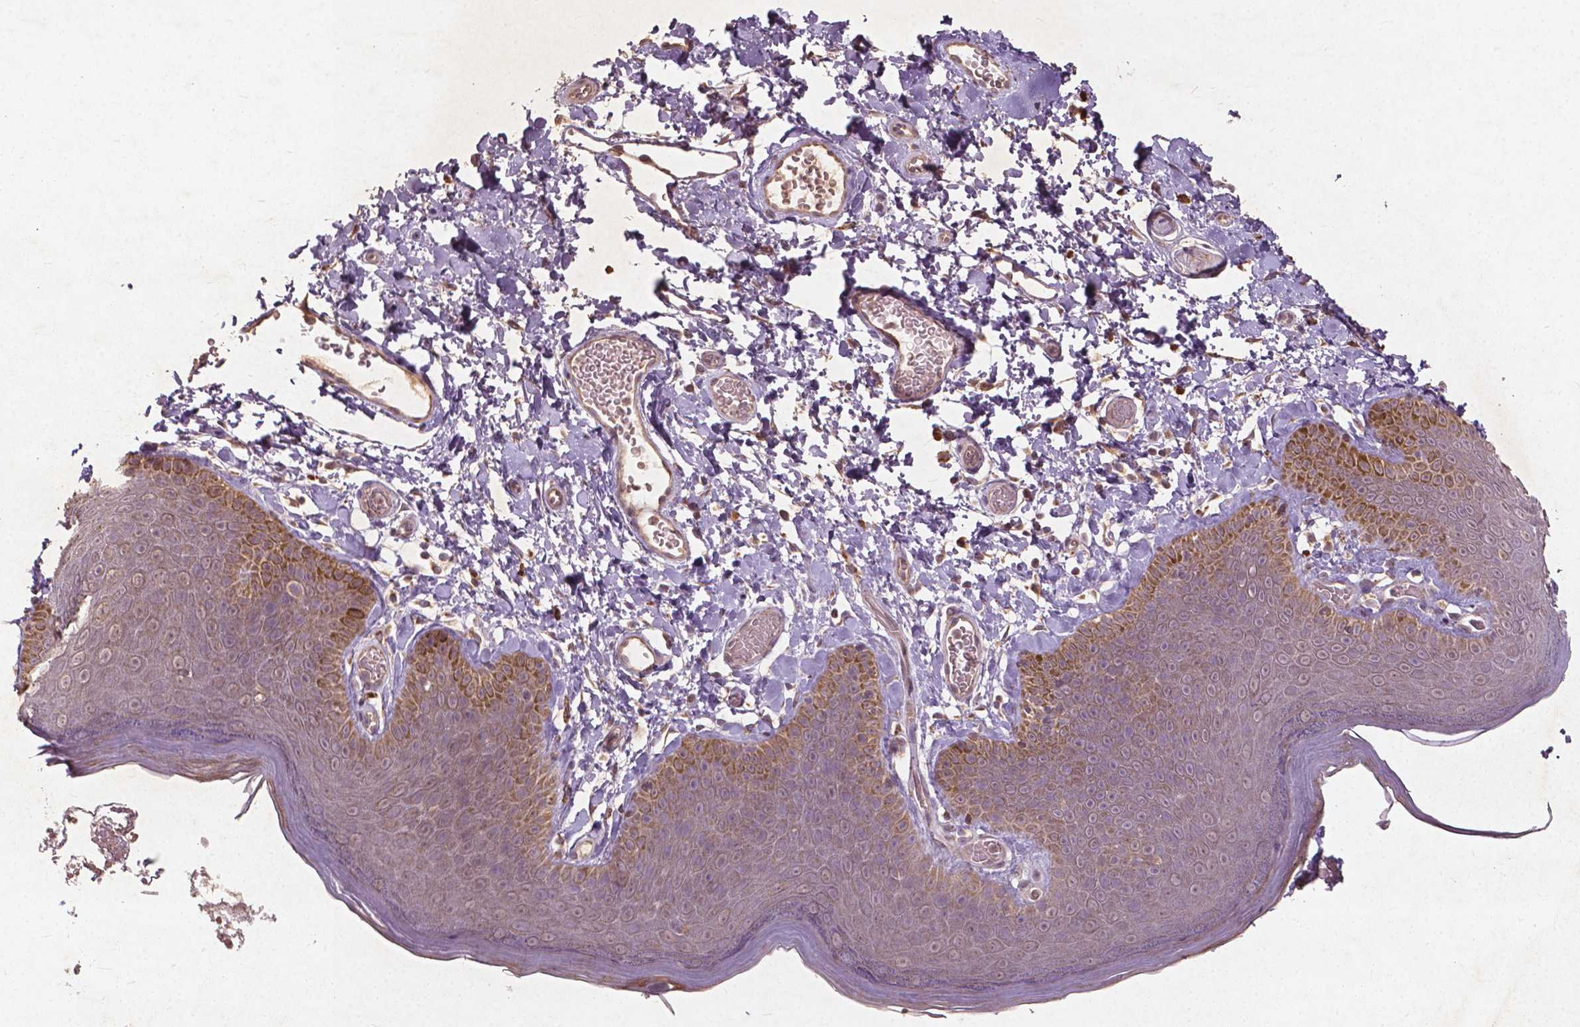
{"staining": {"intensity": "moderate", "quantity": "25%-75%", "location": "cytoplasmic/membranous"}, "tissue": "skin", "cell_type": "Epidermal cells", "image_type": "normal", "snomed": [{"axis": "morphology", "description": "Normal tissue, NOS"}, {"axis": "topography", "description": "Anal"}], "caption": "DAB immunohistochemical staining of normal human skin displays moderate cytoplasmic/membranous protein expression in about 25%-75% of epidermal cells.", "gene": "ST6GALNAC5", "patient": {"sex": "male", "age": 53}}